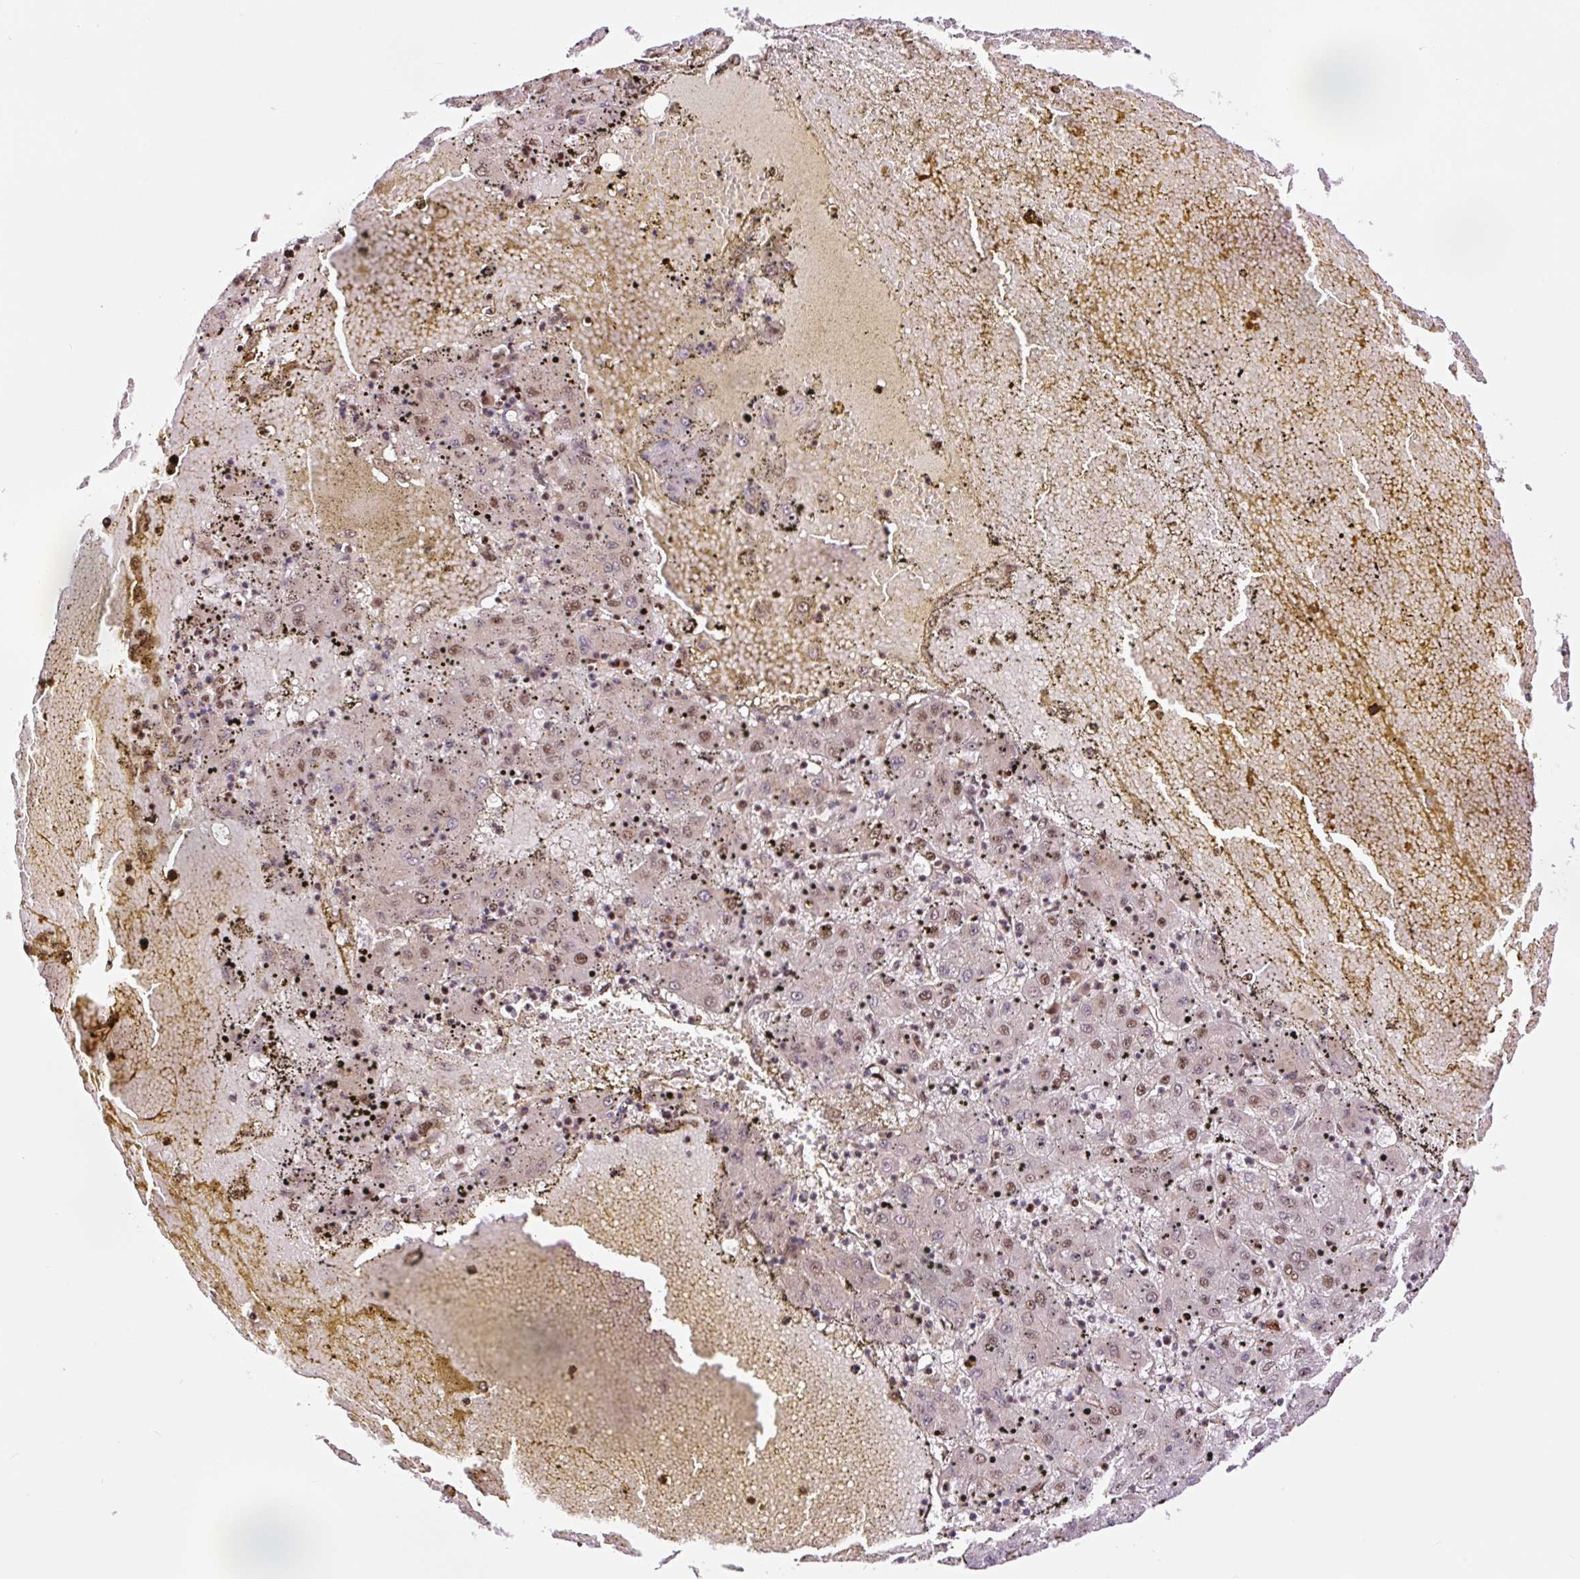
{"staining": {"intensity": "moderate", "quantity": "<25%", "location": "nuclear"}, "tissue": "liver cancer", "cell_type": "Tumor cells", "image_type": "cancer", "snomed": [{"axis": "morphology", "description": "Carcinoma, Hepatocellular, NOS"}, {"axis": "topography", "description": "Liver"}], "caption": "Liver hepatocellular carcinoma stained for a protein (brown) demonstrates moderate nuclear positive staining in about <25% of tumor cells.", "gene": "INTS8", "patient": {"sex": "male", "age": 72}}